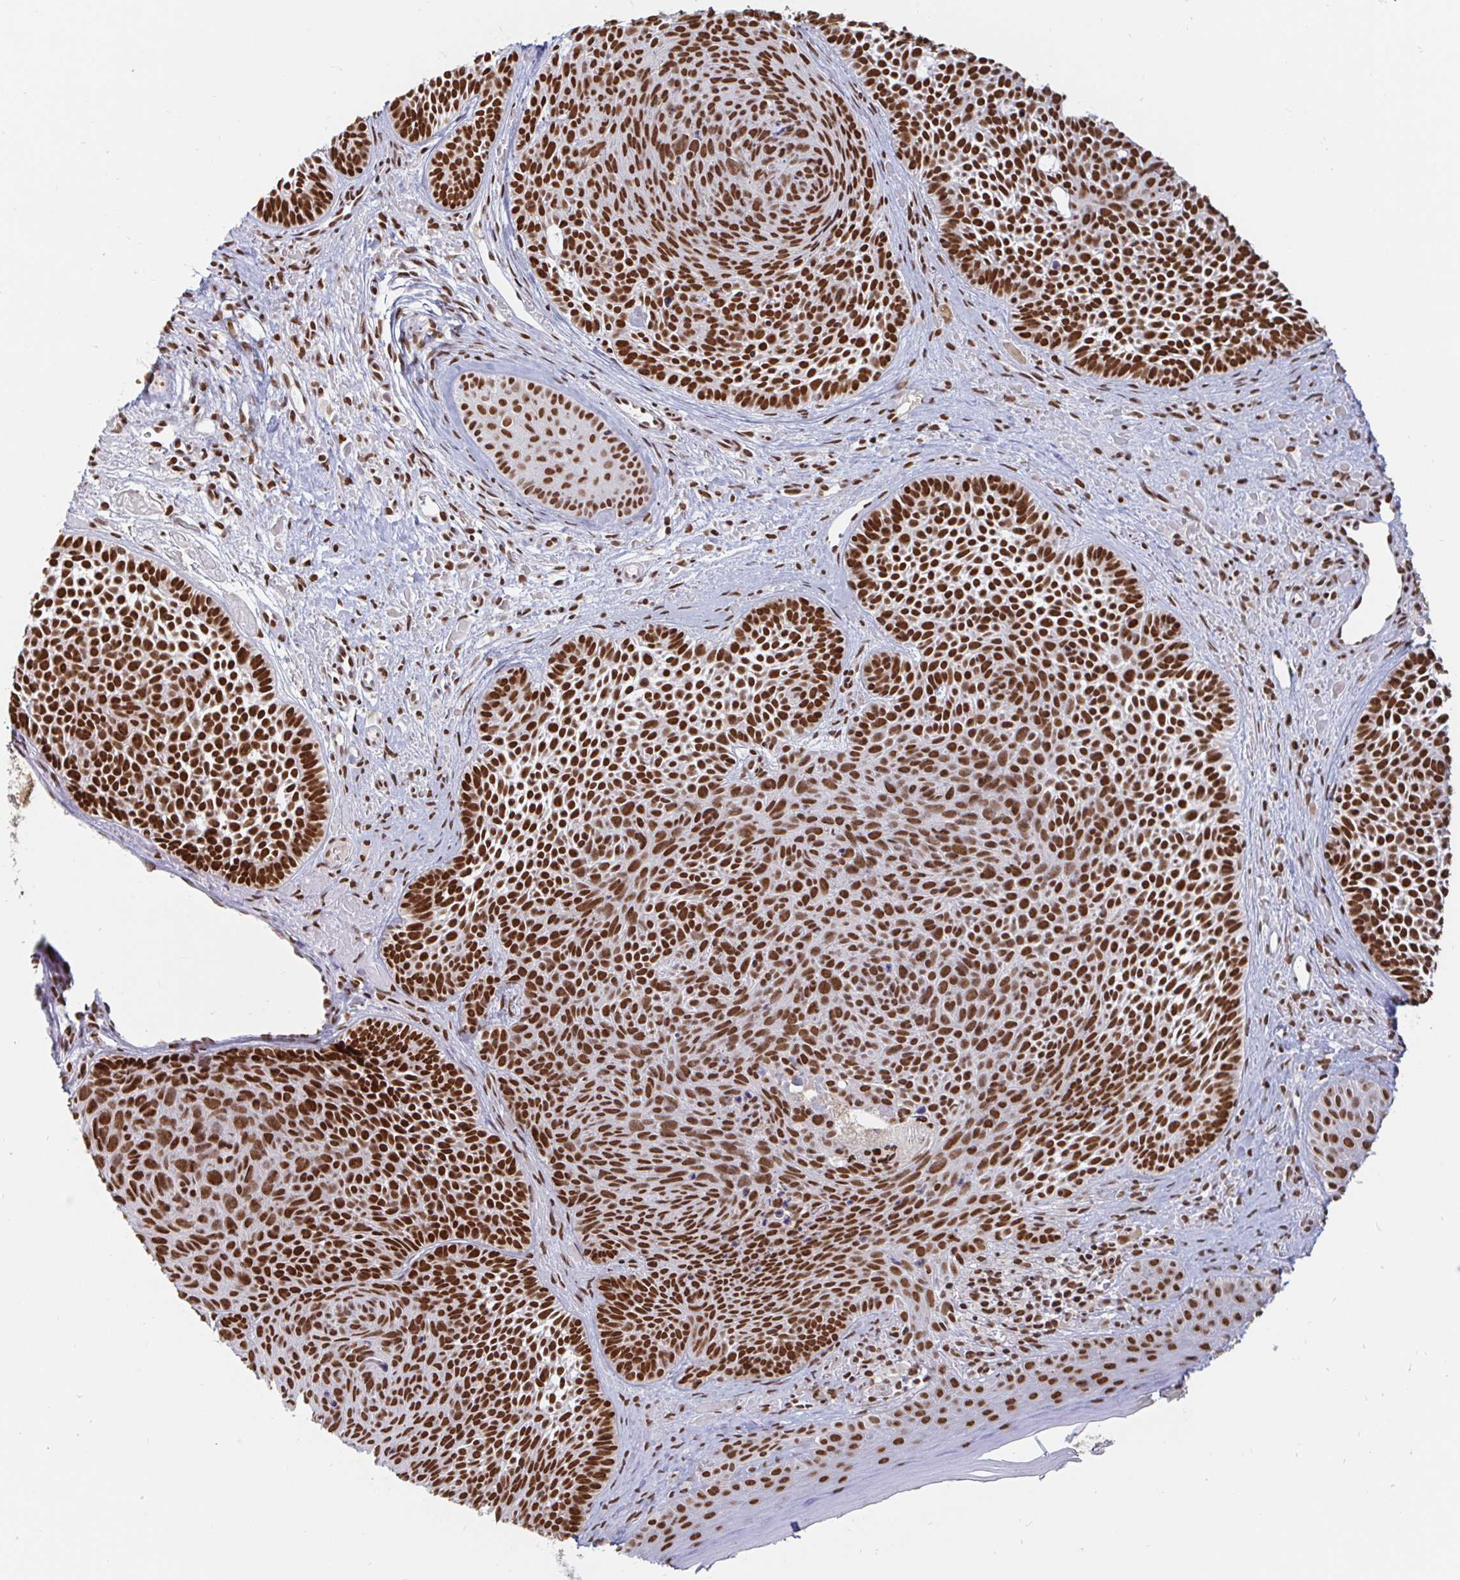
{"staining": {"intensity": "strong", "quantity": ">75%", "location": "nuclear"}, "tissue": "skin cancer", "cell_type": "Tumor cells", "image_type": "cancer", "snomed": [{"axis": "morphology", "description": "Basal cell carcinoma"}, {"axis": "topography", "description": "Skin"}], "caption": "Immunohistochemical staining of skin basal cell carcinoma exhibits high levels of strong nuclear staining in approximately >75% of tumor cells.", "gene": "RBMX", "patient": {"sex": "male", "age": 81}}